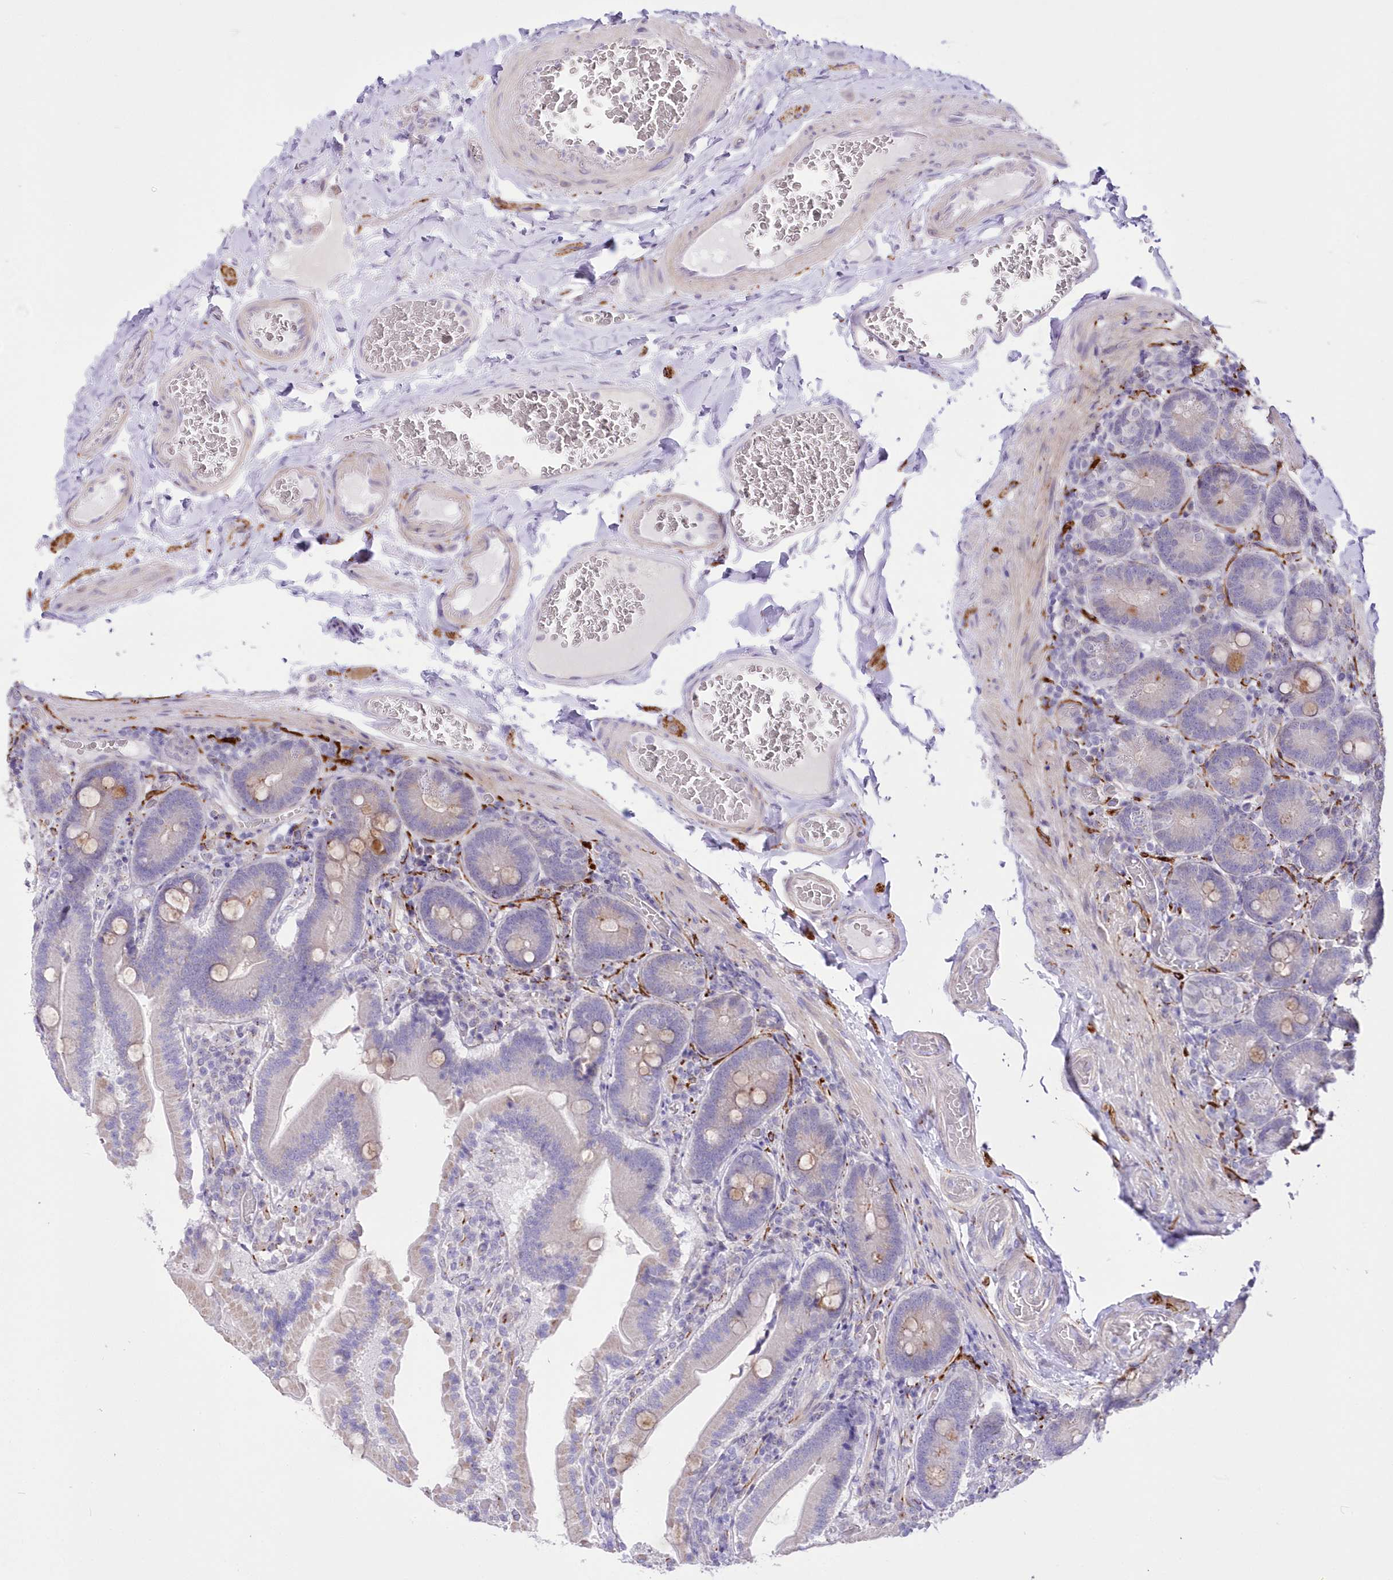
{"staining": {"intensity": "weak", "quantity": "<25%", "location": "cytoplasmic/membranous"}, "tissue": "duodenum", "cell_type": "Glandular cells", "image_type": "normal", "snomed": [{"axis": "morphology", "description": "Normal tissue, NOS"}, {"axis": "topography", "description": "Duodenum"}], "caption": "A photomicrograph of duodenum stained for a protein reveals no brown staining in glandular cells. (Immunohistochemistry, brightfield microscopy, high magnification).", "gene": "FAM241B", "patient": {"sex": "female", "age": 62}}